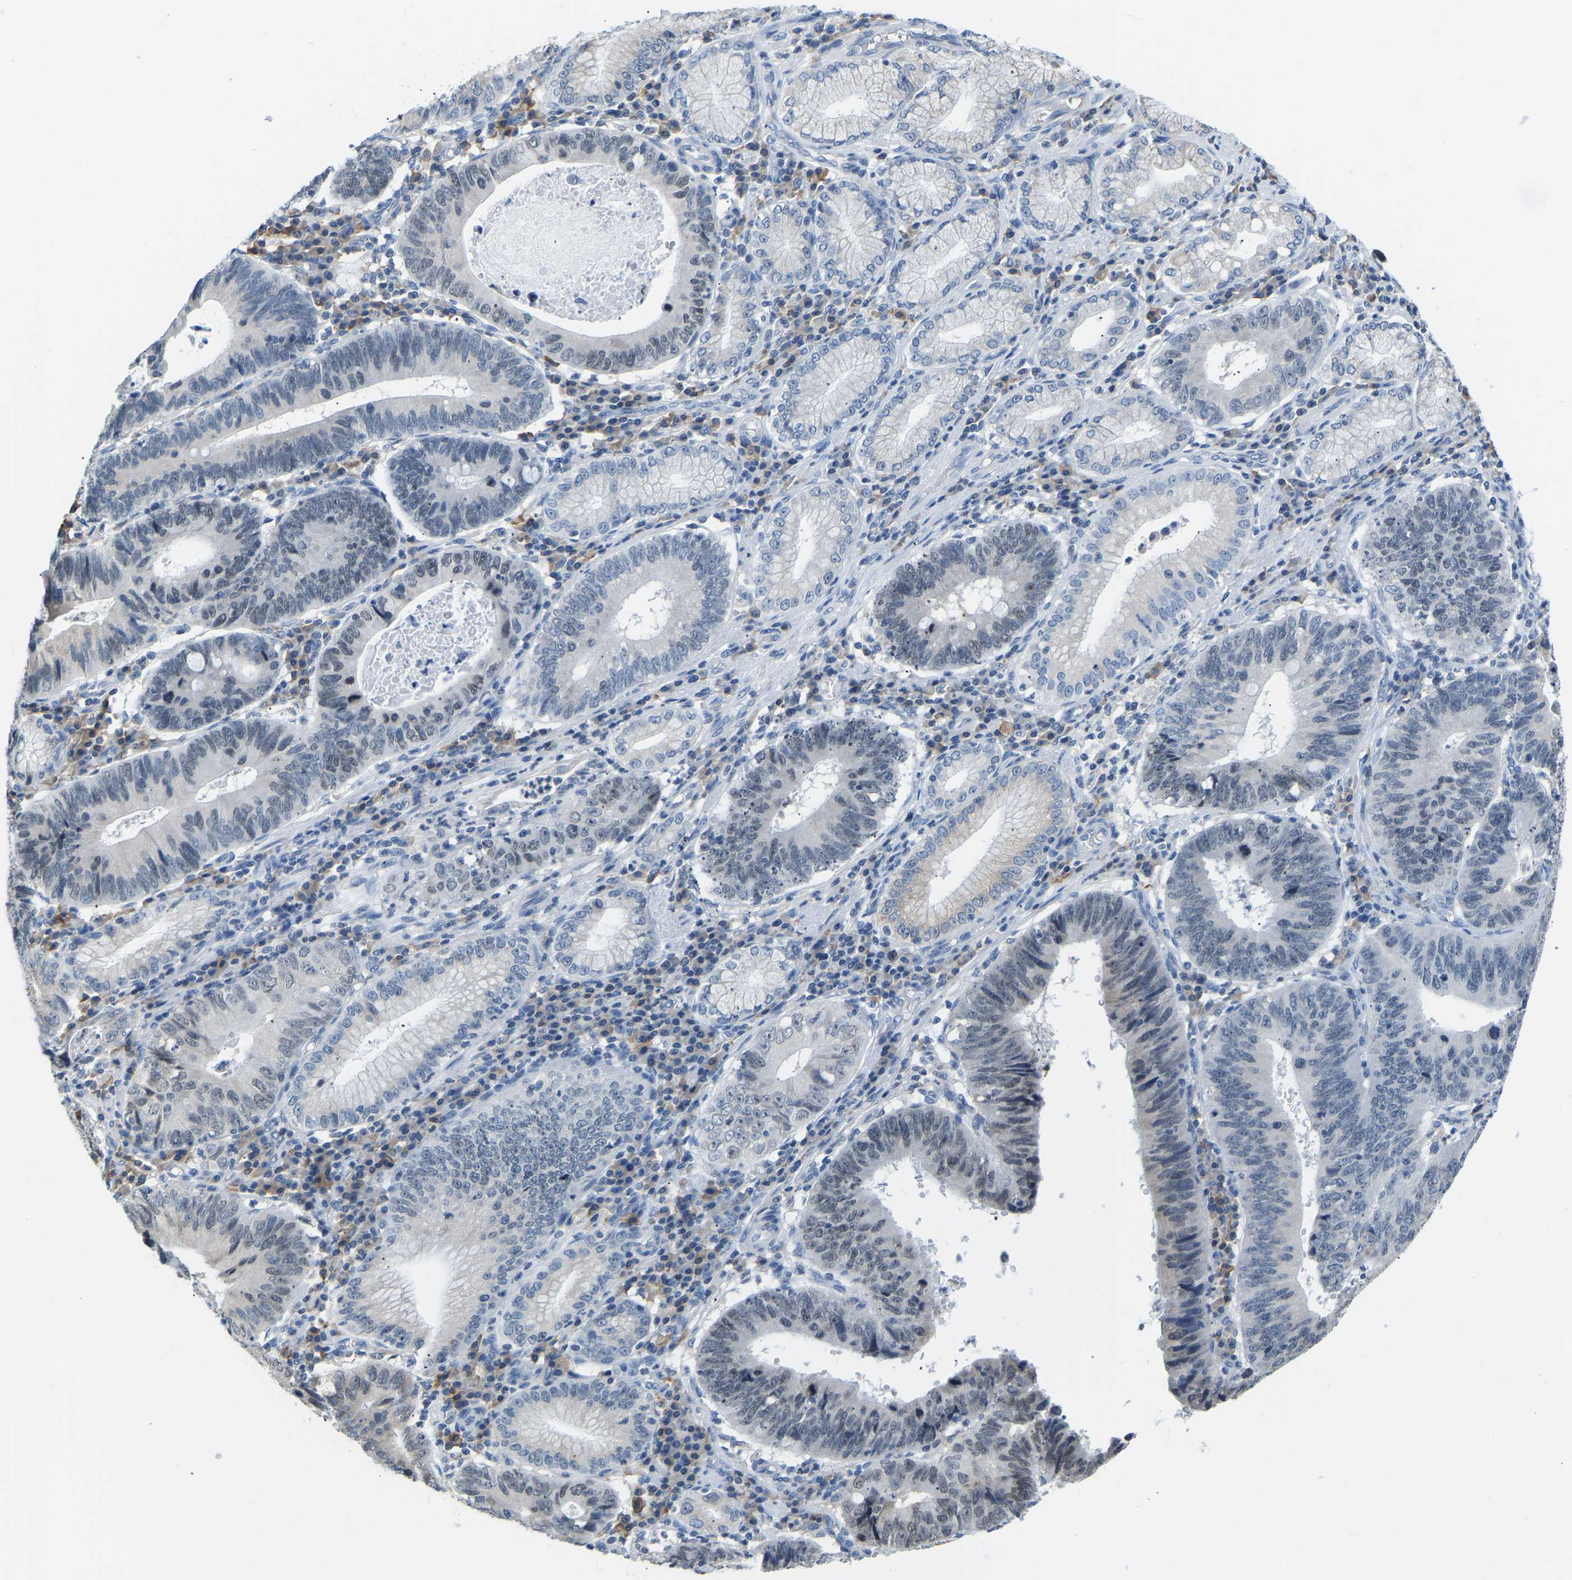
{"staining": {"intensity": "weak", "quantity": "<25%", "location": "nuclear"}, "tissue": "stomach cancer", "cell_type": "Tumor cells", "image_type": "cancer", "snomed": [{"axis": "morphology", "description": "Adenocarcinoma, NOS"}, {"axis": "topography", "description": "Stomach"}], "caption": "Stomach adenocarcinoma was stained to show a protein in brown. There is no significant expression in tumor cells.", "gene": "VRK1", "patient": {"sex": "male", "age": 59}}